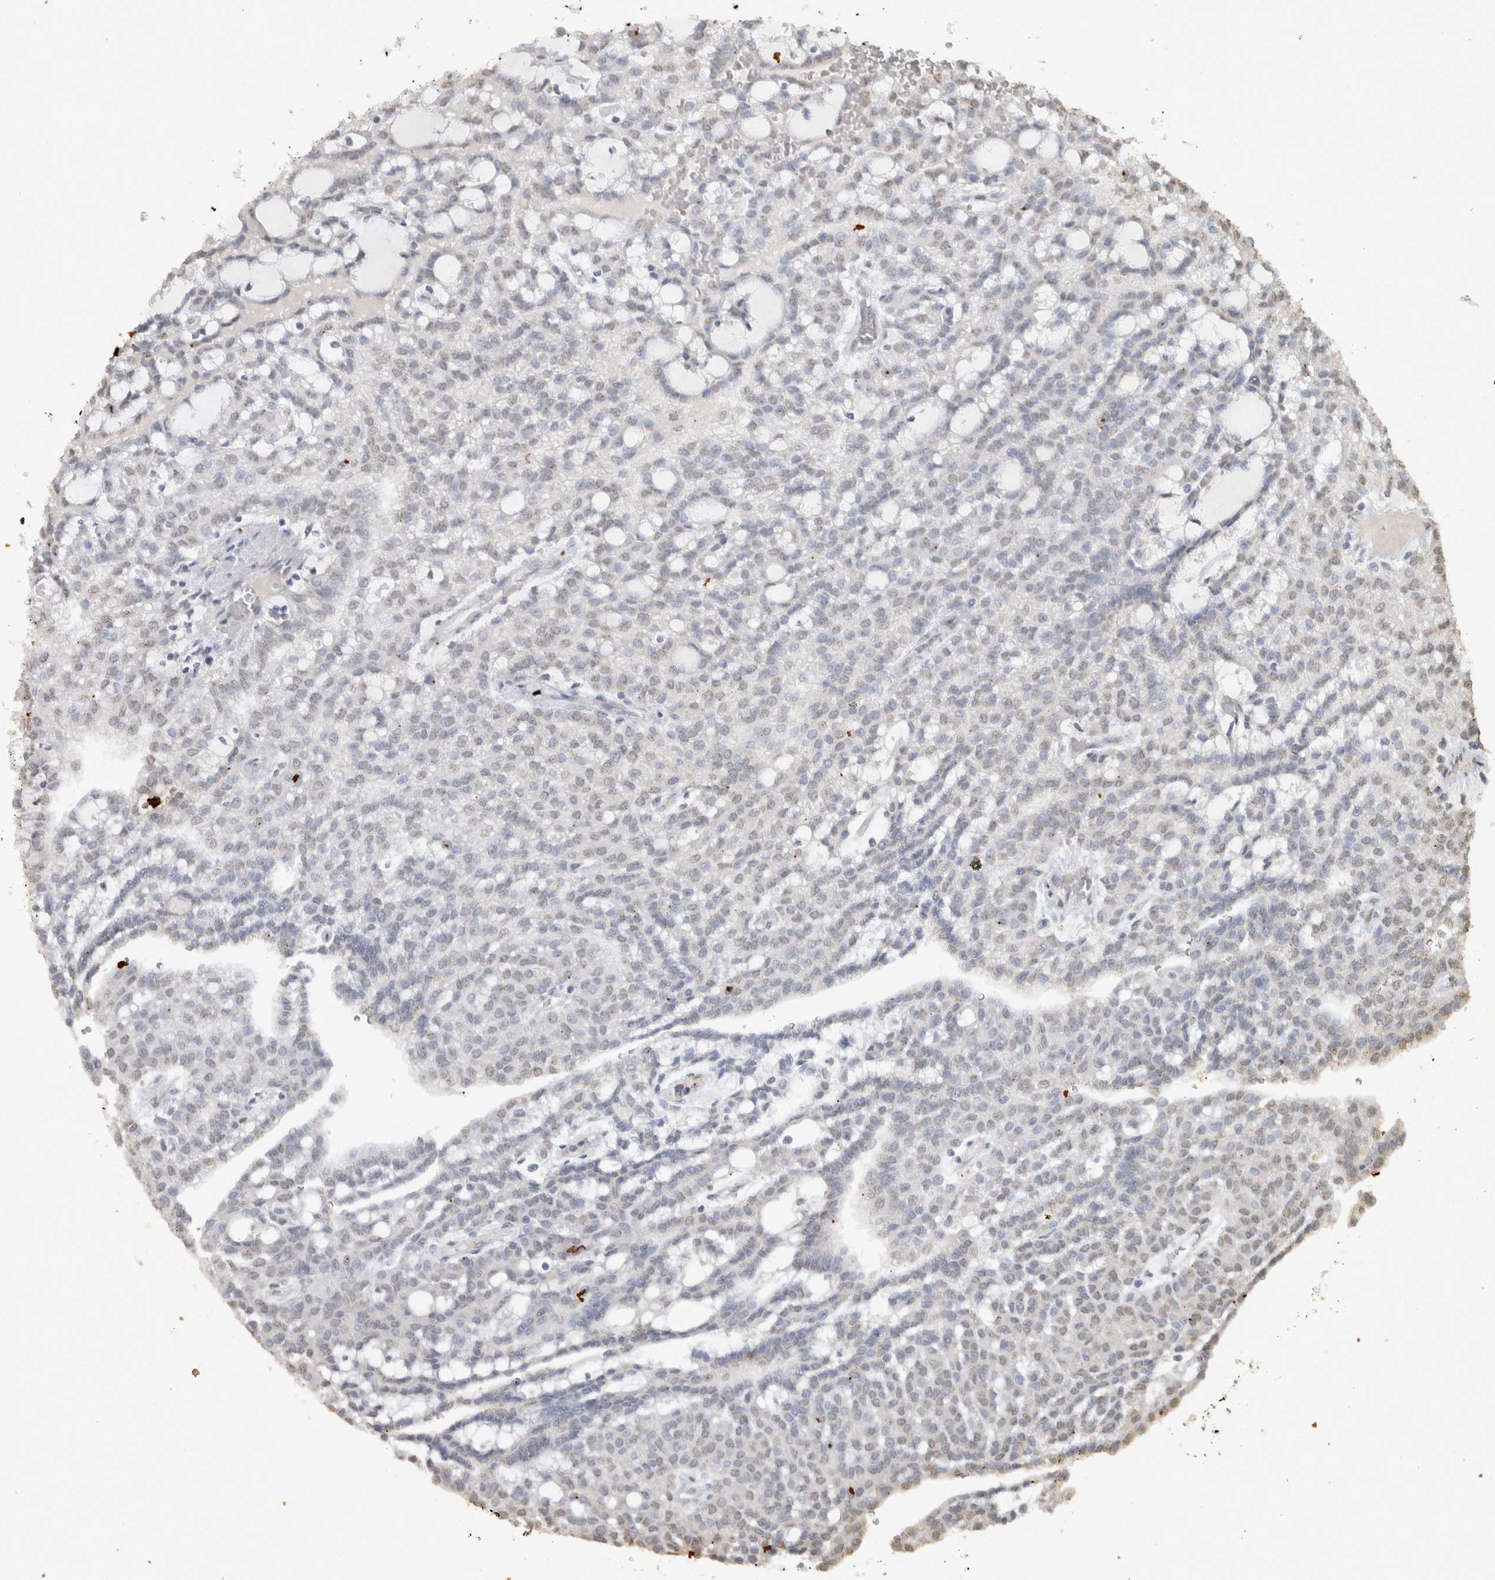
{"staining": {"intensity": "weak", "quantity": "<25%", "location": "nuclear"}, "tissue": "renal cancer", "cell_type": "Tumor cells", "image_type": "cancer", "snomed": [{"axis": "morphology", "description": "Adenocarcinoma, NOS"}, {"axis": "topography", "description": "Kidney"}], "caption": "The histopathology image exhibits no staining of tumor cells in renal cancer (adenocarcinoma).", "gene": "HAND2", "patient": {"sex": "male", "age": 63}}